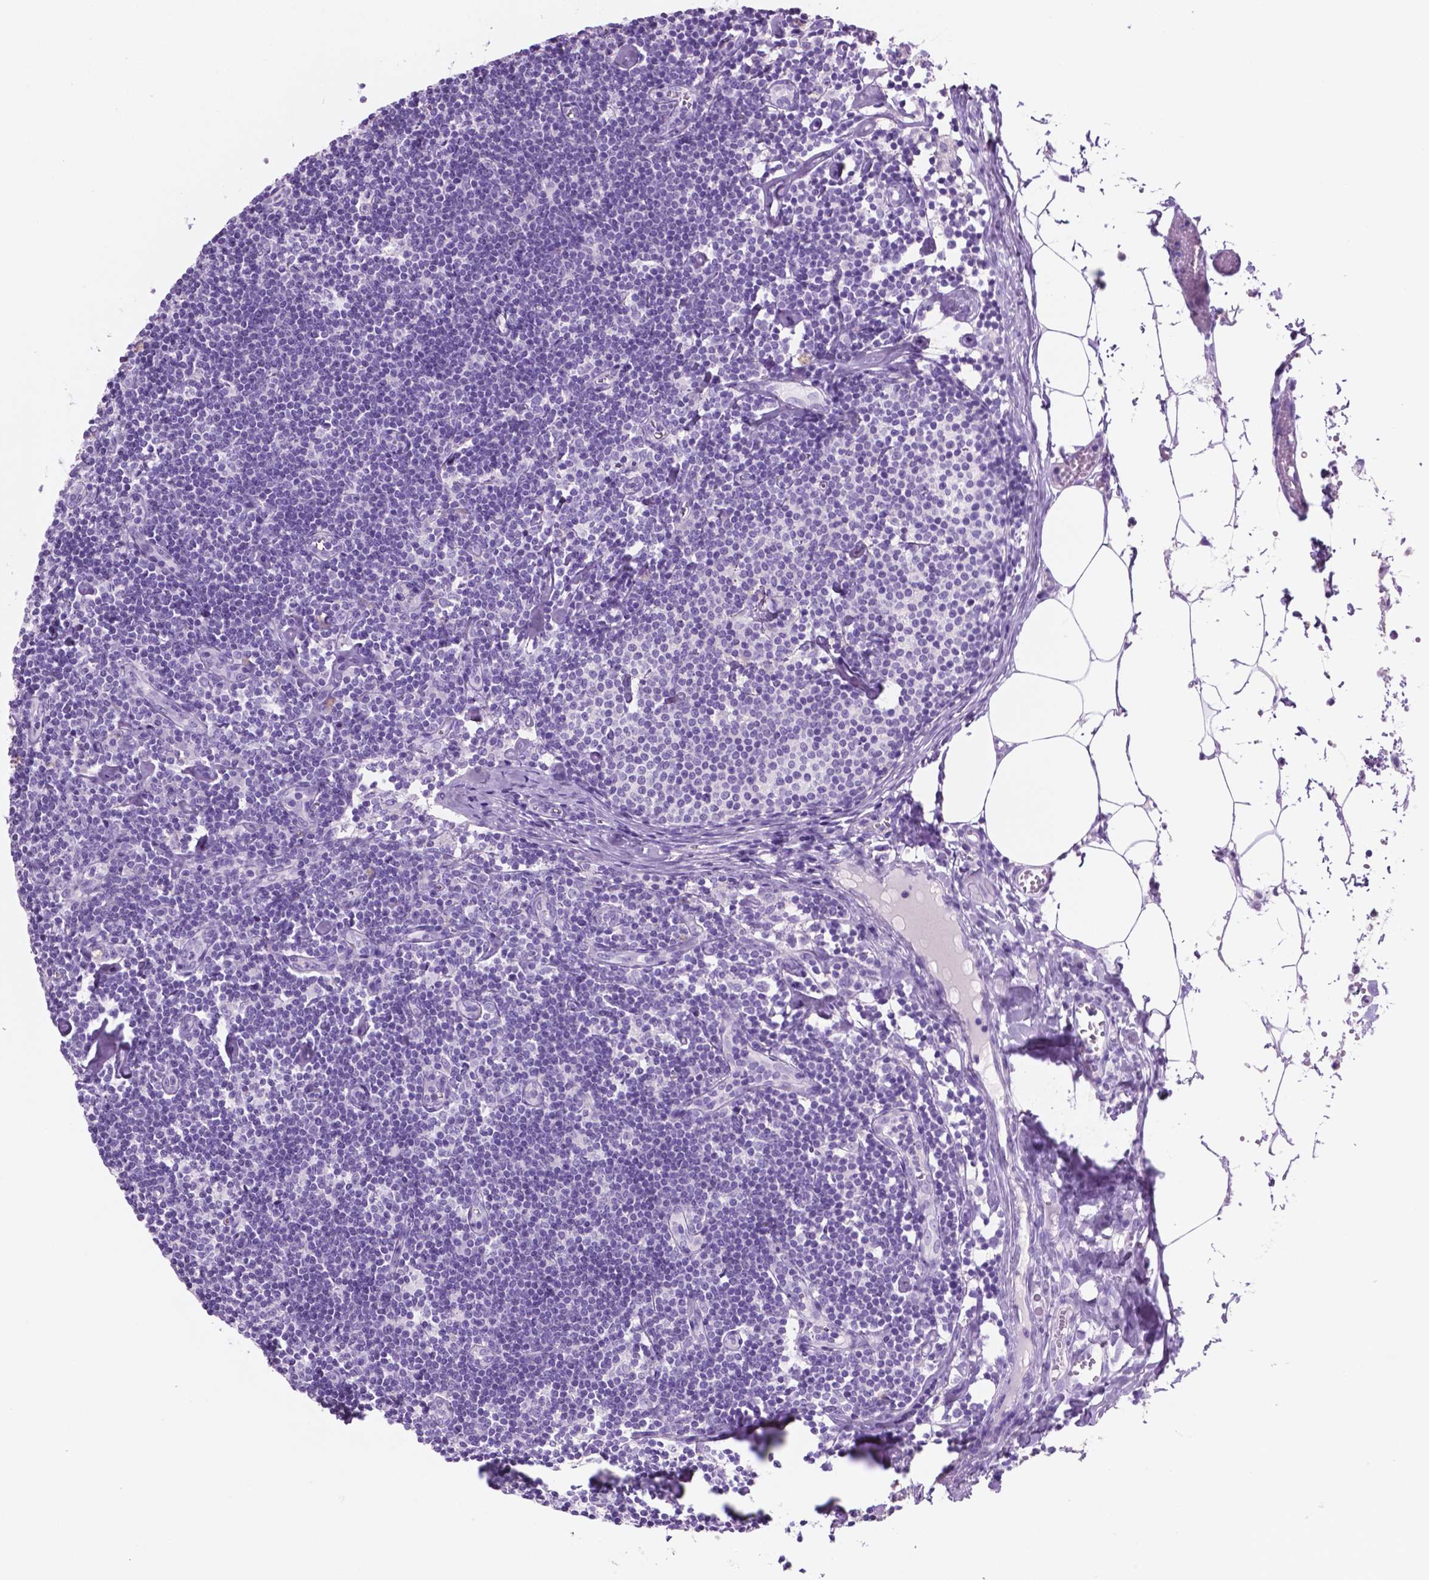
{"staining": {"intensity": "negative", "quantity": "none", "location": "none"}, "tissue": "lymph node", "cell_type": "Germinal center cells", "image_type": "normal", "snomed": [{"axis": "morphology", "description": "Normal tissue, NOS"}, {"axis": "topography", "description": "Lymph node"}], "caption": "A high-resolution image shows immunohistochemistry (IHC) staining of benign lymph node, which demonstrates no significant positivity in germinal center cells.", "gene": "POU4F1", "patient": {"sex": "female", "age": 42}}